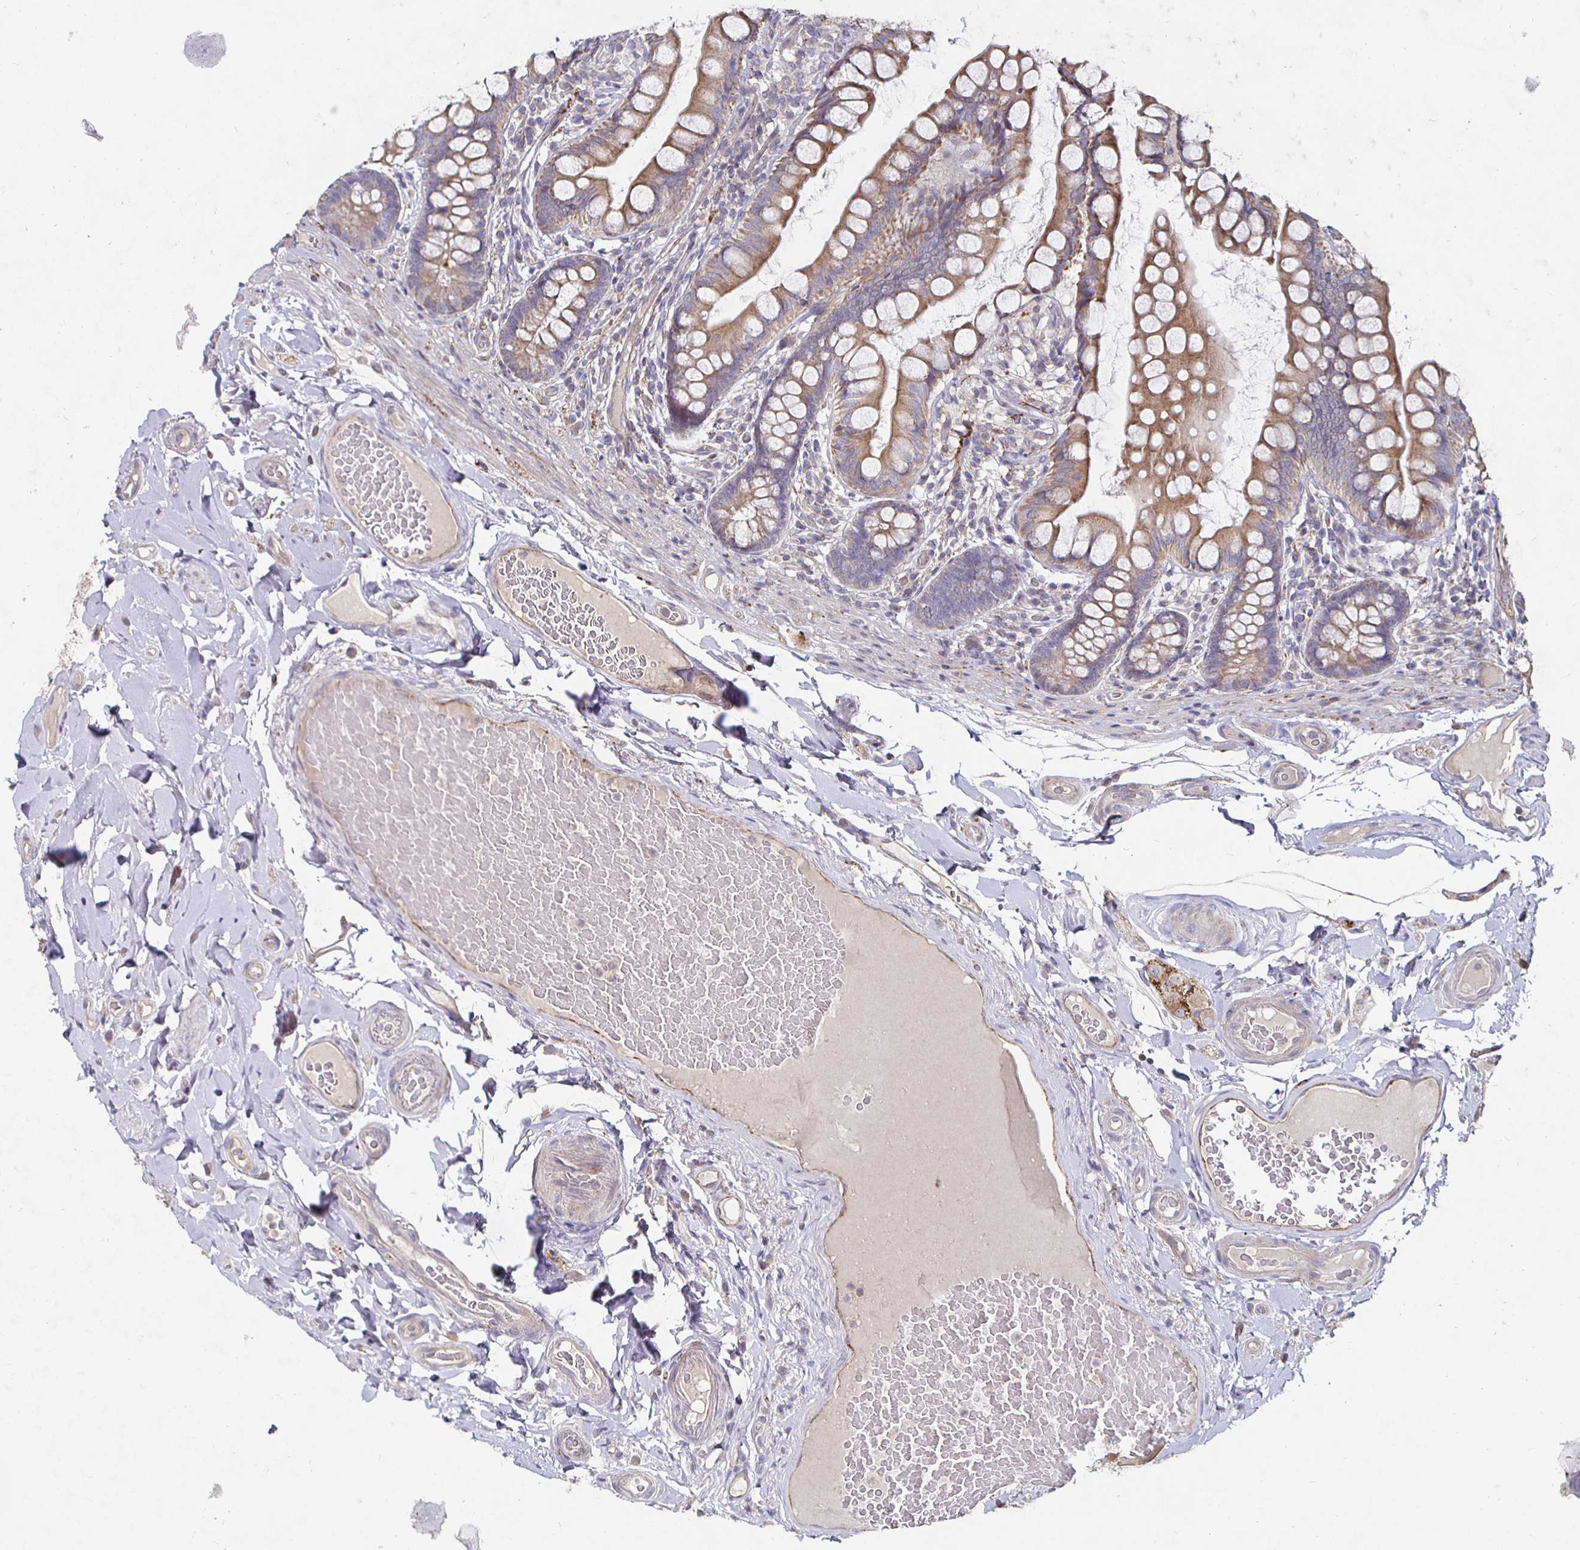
{"staining": {"intensity": "moderate", "quantity": ">75%", "location": "cytoplasmic/membranous"}, "tissue": "small intestine", "cell_type": "Glandular cells", "image_type": "normal", "snomed": [{"axis": "morphology", "description": "Normal tissue, NOS"}, {"axis": "topography", "description": "Small intestine"}], "caption": "Protein staining displays moderate cytoplasmic/membranous positivity in approximately >75% of glandular cells in unremarkable small intestine. The protein is shown in brown color, while the nuclei are stained blue.", "gene": "NRSN1", "patient": {"sex": "male", "age": 70}}